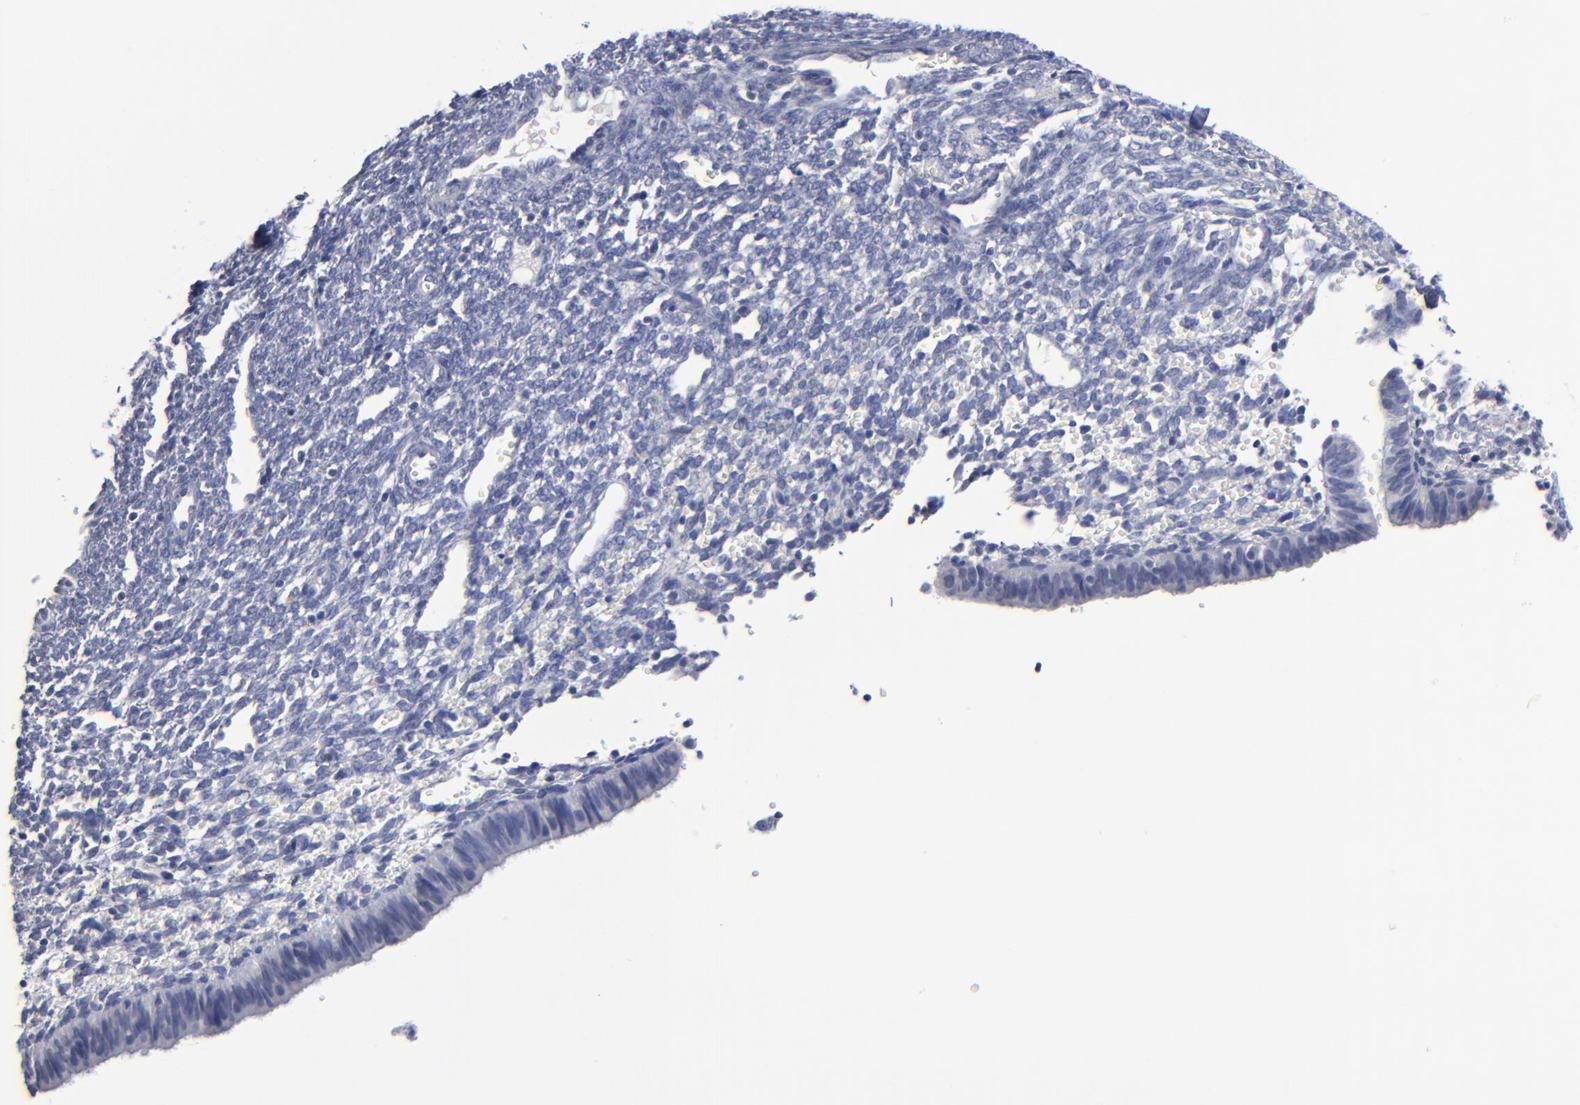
{"staining": {"intensity": "negative", "quantity": "none", "location": "none"}, "tissue": "endometrium", "cell_type": "Cells in endometrial stroma", "image_type": "normal", "snomed": [{"axis": "morphology", "description": "Normal tissue, NOS"}, {"axis": "topography", "description": "Endometrium"}], "caption": "A high-resolution photomicrograph shows immunohistochemistry staining of benign endometrium, which exhibits no significant staining in cells in endometrial stroma.", "gene": "RPH3A", "patient": {"sex": "female", "age": 61}}